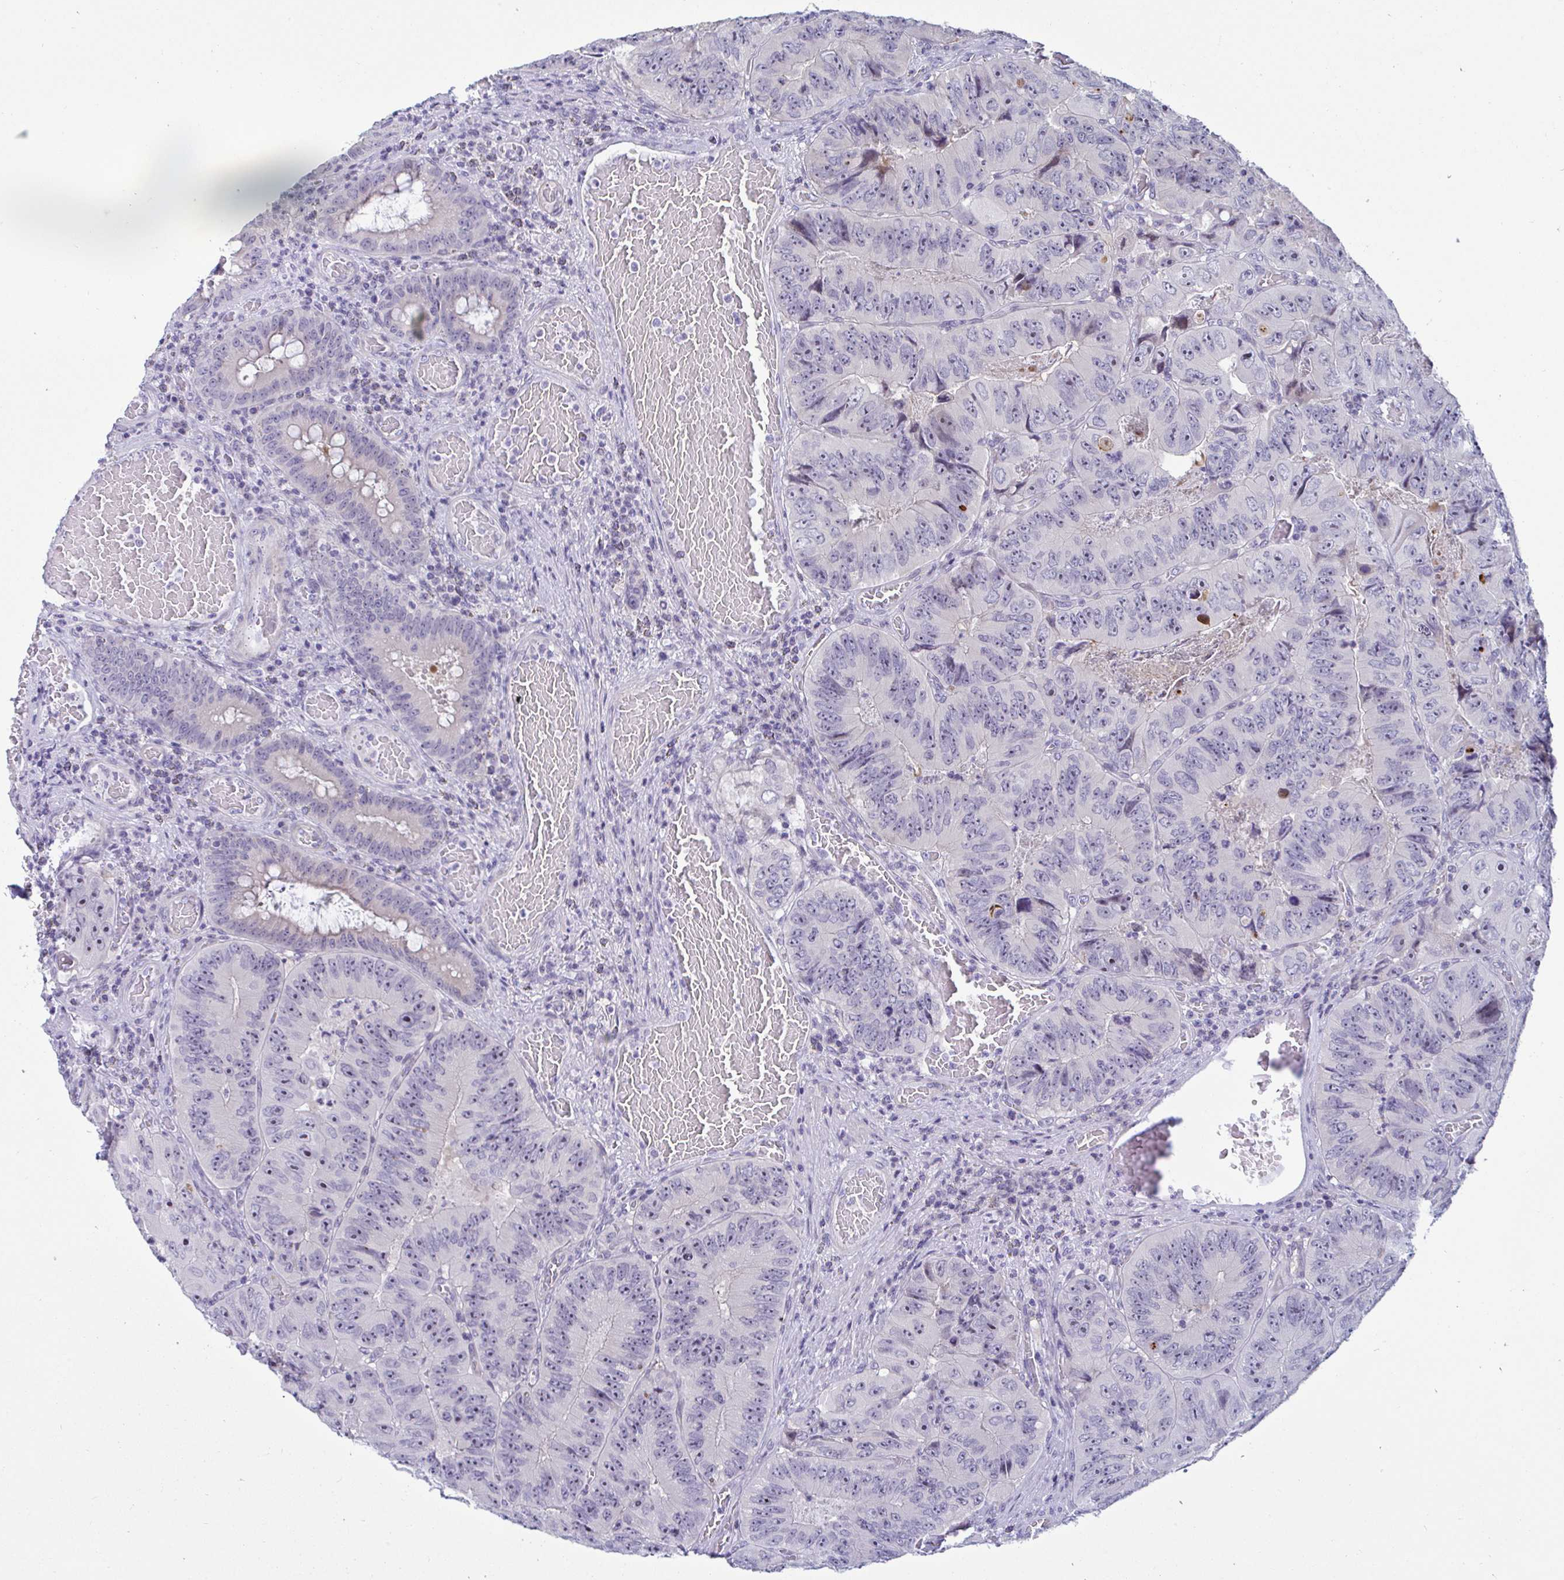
{"staining": {"intensity": "negative", "quantity": "none", "location": "none"}, "tissue": "colorectal cancer", "cell_type": "Tumor cells", "image_type": "cancer", "snomed": [{"axis": "morphology", "description": "Adenocarcinoma, NOS"}, {"axis": "topography", "description": "Colon"}], "caption": "Immunohistochemistry (IHC) photomicrograph of neoplastic tissue: human colorectal cancer stained with DAB (3,3'-diaminobenzidine) reveals no significant protein expression in tumor cells.", "gene": "GSTM1", "patient": {"sex": "female", "age": 84}}